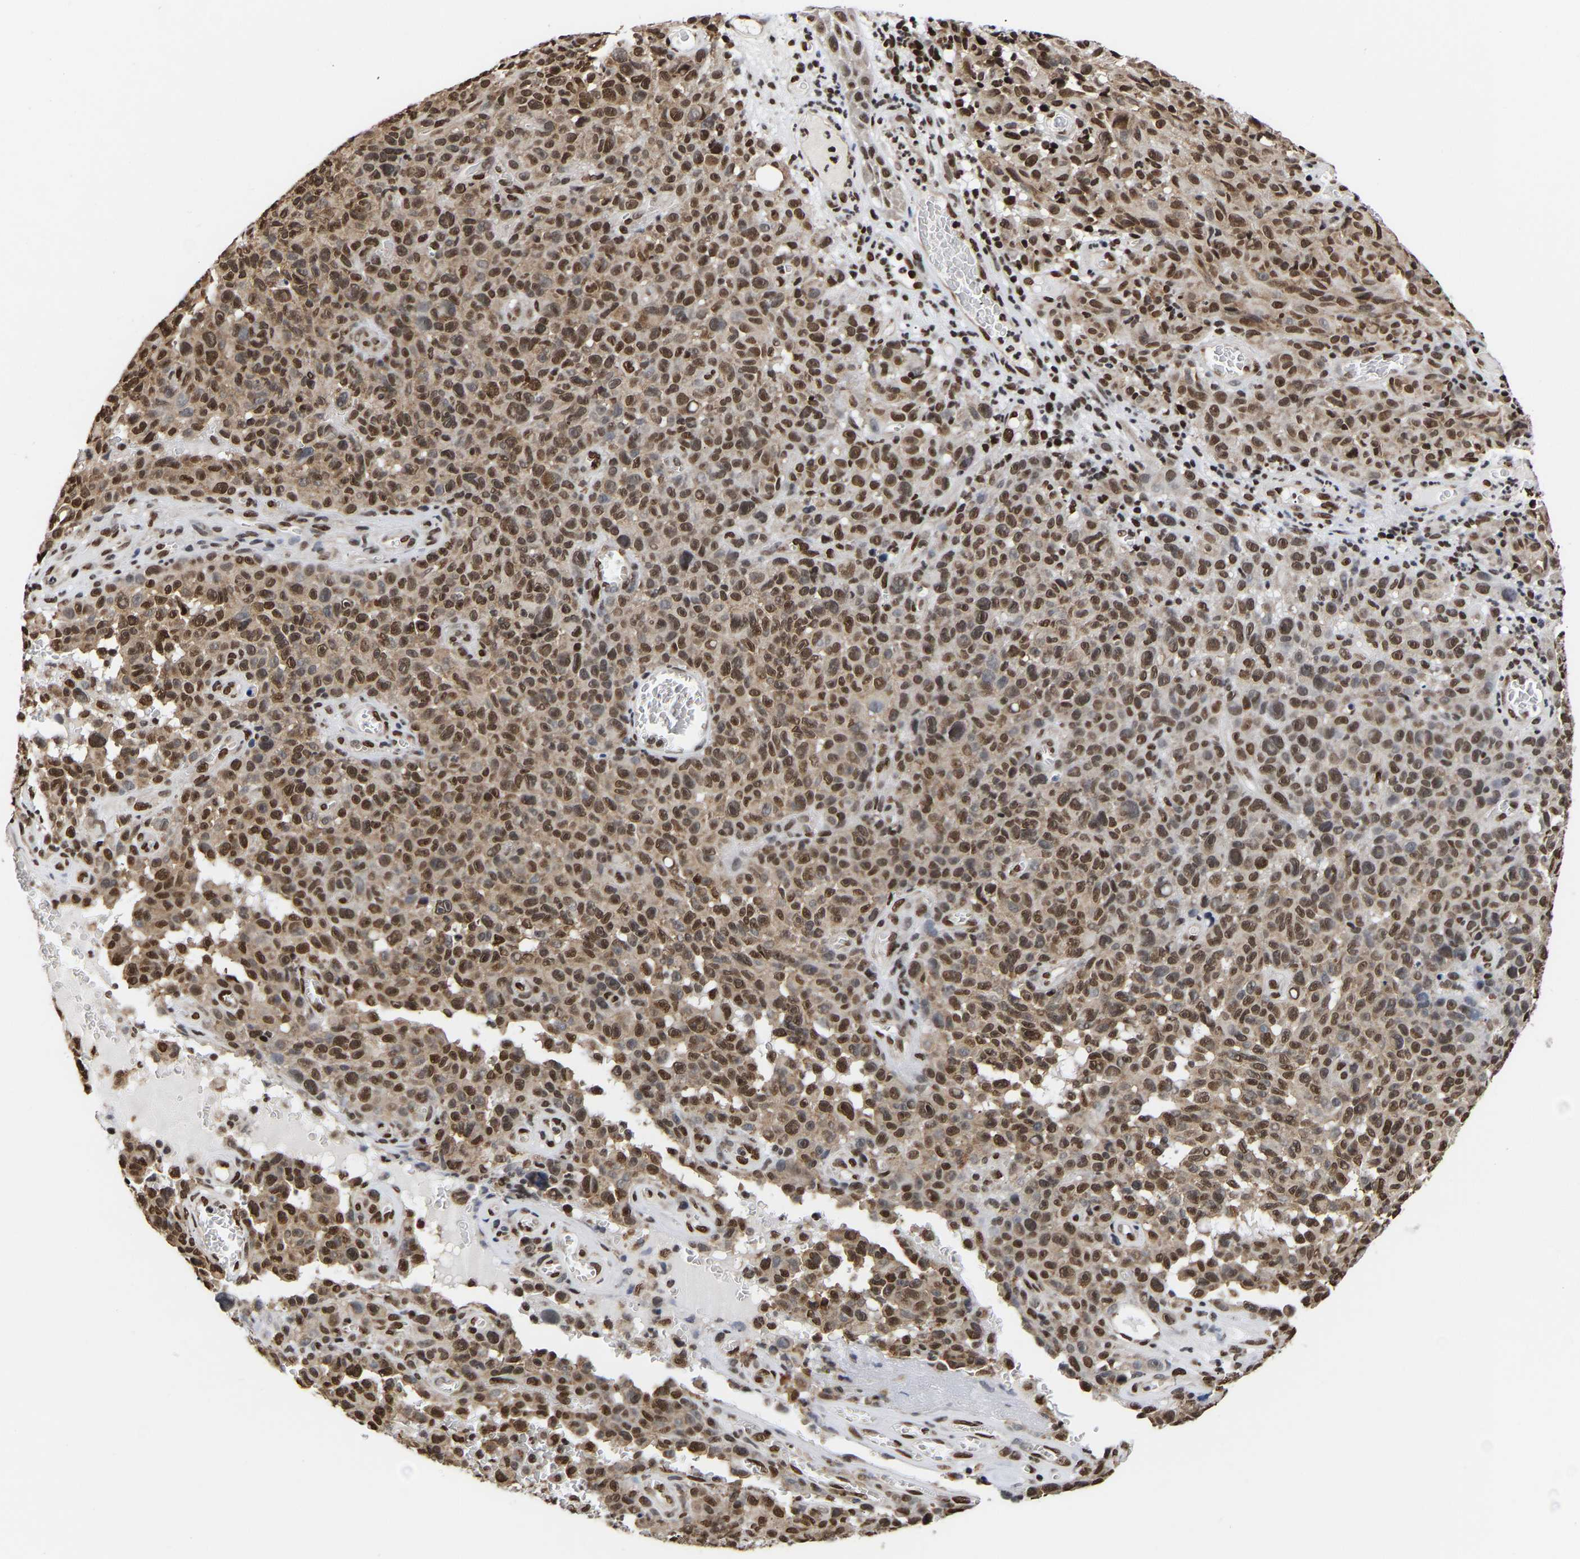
{"staining": {"intensity": "strong", "quantity": "25%-75%", "location": "cytoplasmic/membranous,nuclear"}, "tissue": "melanoma", "cell_type": "Tumor cells", "image_type": "cancer", "snomed": [{"axis": "morphology", "description": "Malignant melanoma, NOS"}, {"axis": "topography", "description": "Skin"}], "caption": "Immunohistochemical staining of melanoma exhibits high levels of strong cytoplasmic/membranous and nuclear protein expression in about 25%-75% of tumor cells.", "gene": "PSIP1", "patient": {"sex": "female", "age": 82}}